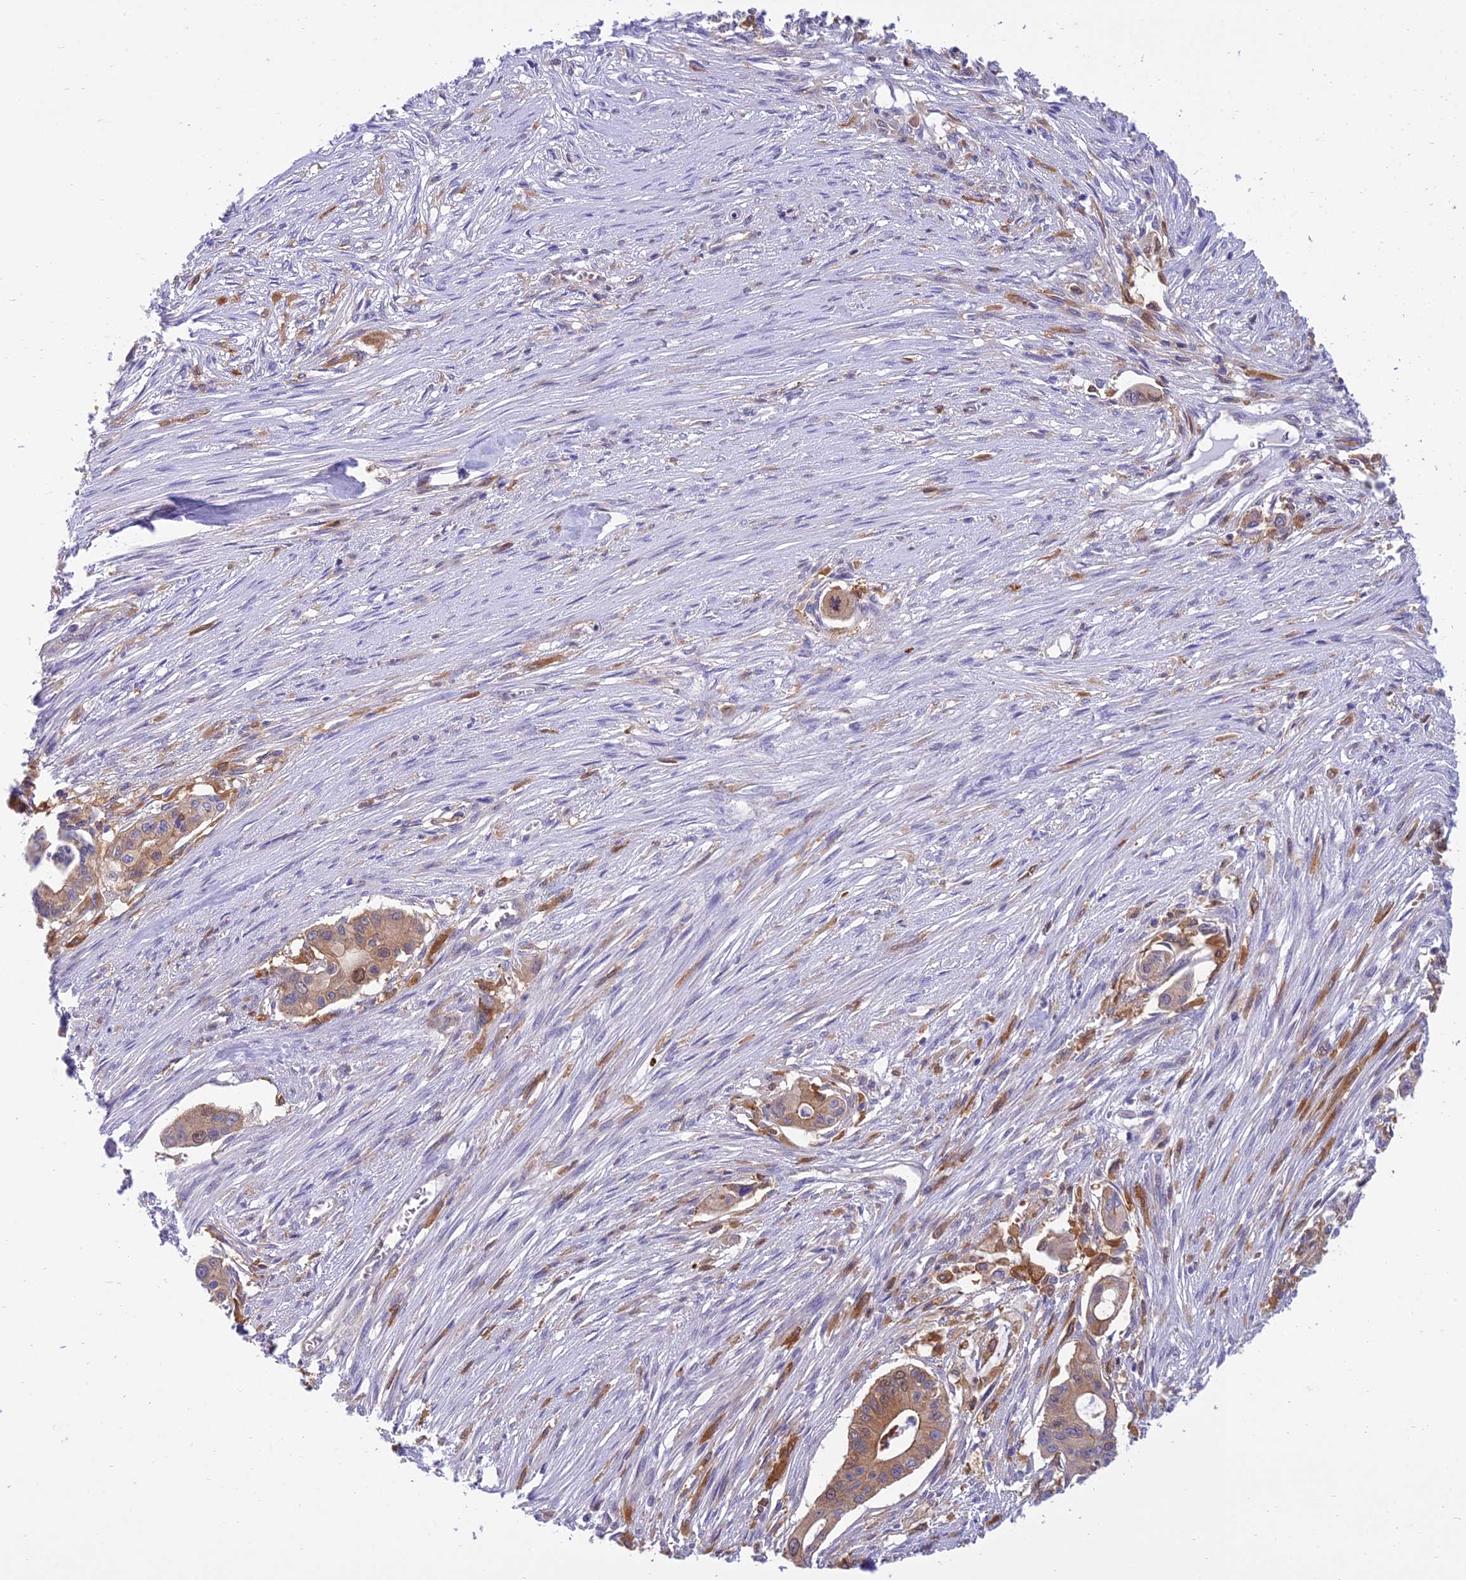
{"staining": {"intensity": "moderate", "quantity": ">75%", "location": "cytoplasmic/membranous"}, "tissue": "pancreatic cancer", "cell_type": "Tumor cells", "image_type": "cancer", "snomed": [{"axis": "morphology", "description": "Adenocarcinoma, NOS"}, {"axis": "topography", "description": "Pancreas"}], "caption": "The immunohistochemical stain labels moderate cytoplasmic/membranous positivity in tumor cells of adenocarcinoma (pancreatic) tissue.", "gene": "UBE2G1", "patient": {"sex": "male", "age": 46}}